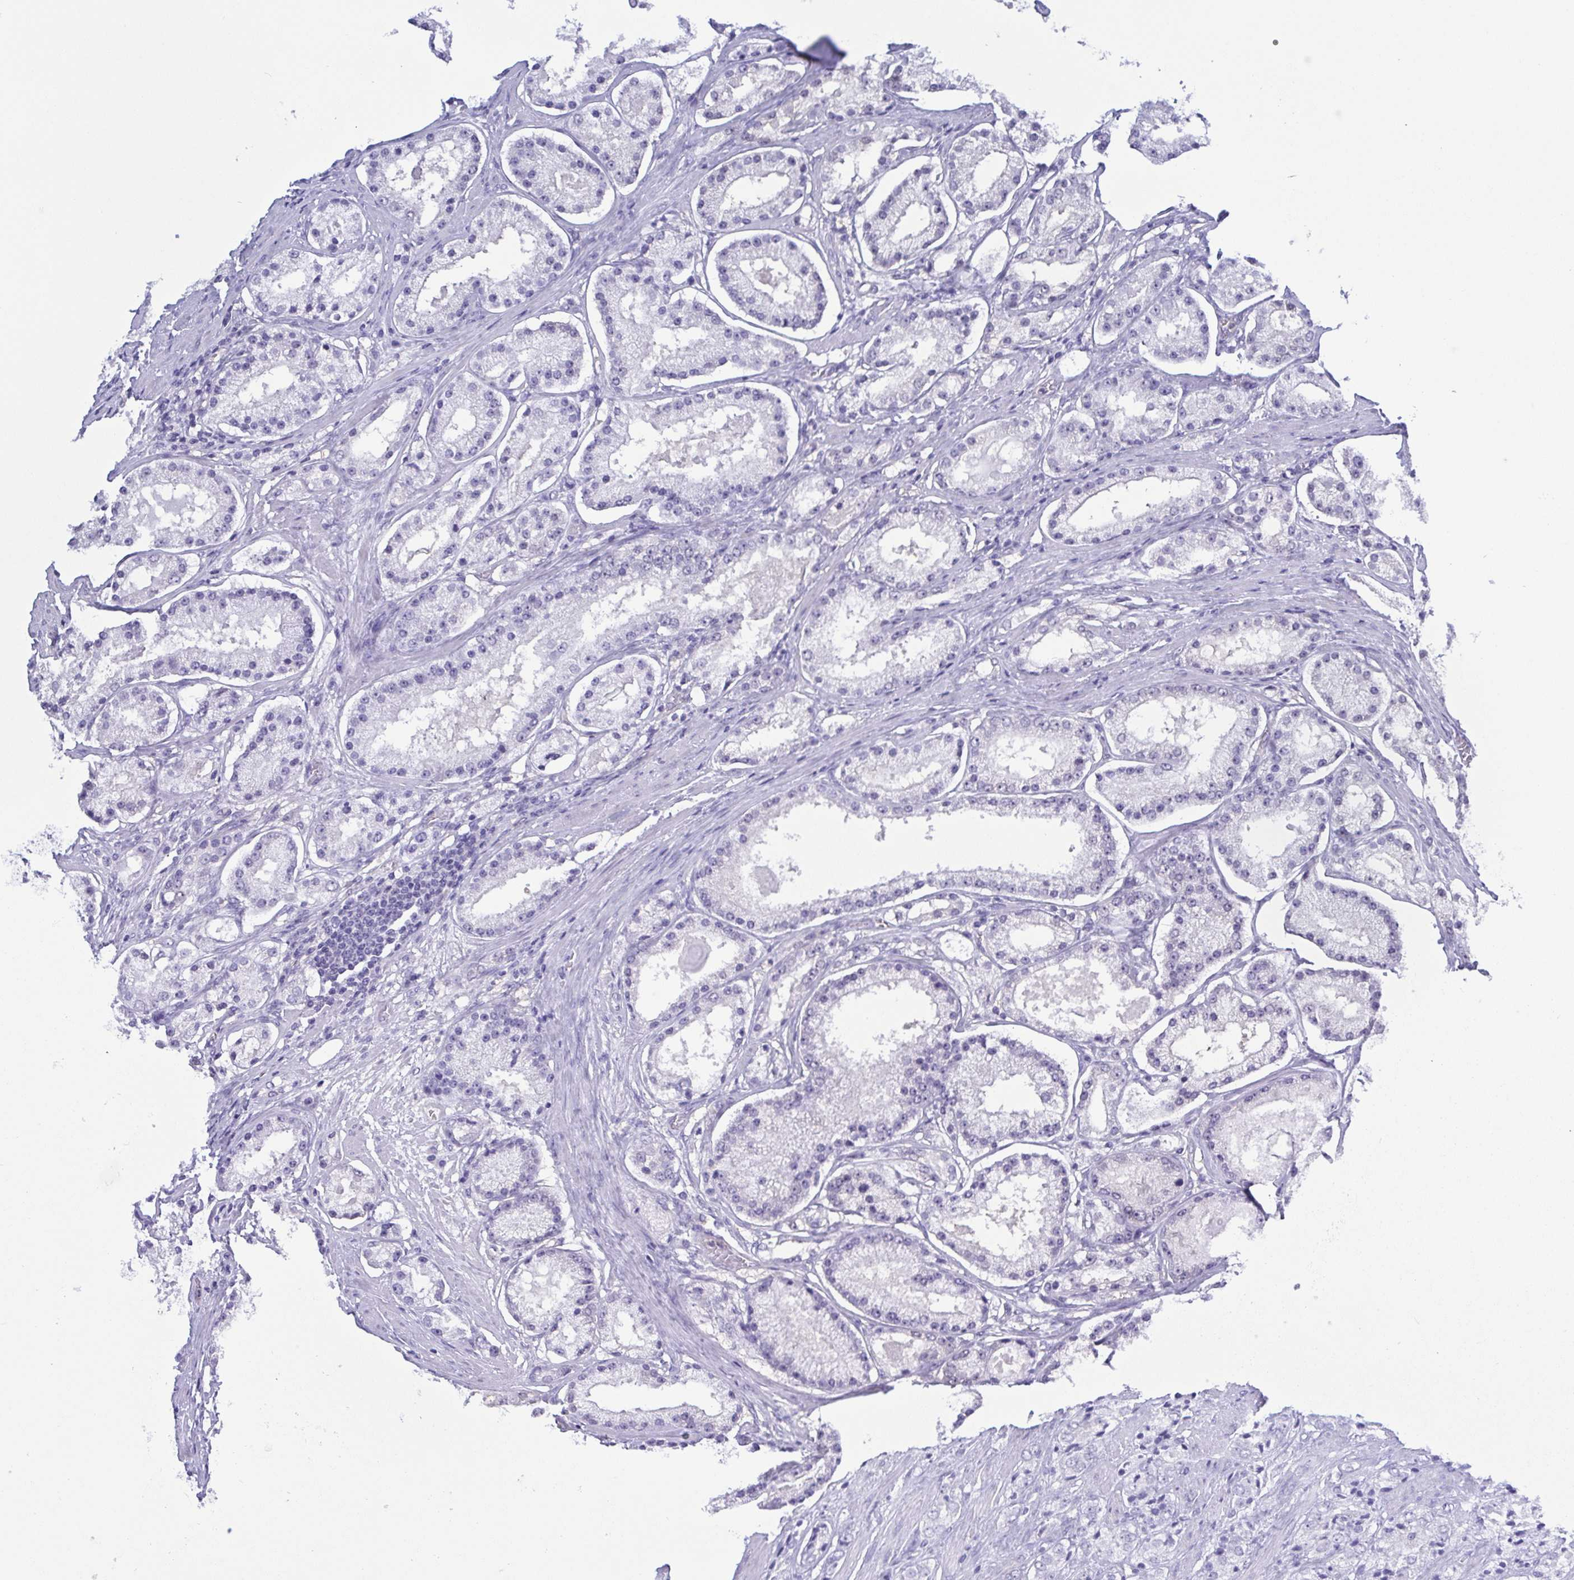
{"staining": {"intensity": "negative", "quantity": "none", "location": "none"}, "tissue": "prostate cancer", "cell_type": "Tumor cells", "image_type": "cancer", "snomed": [{"axis": "morphology", "description": "Adenocarcinoma, Low grade"}, {"axis": "topography", "description": "Prostate"}], "caption": "Immunohistochemistry (IHC) photomicrograph of neoplastic tissue: prostate cancer stained with DAB (3,3'-diaminobenzidine) displays no significant protein positivity in tumor cells.", "gene": "LDHC", "patient": {"sex": "male", "age": 57}}